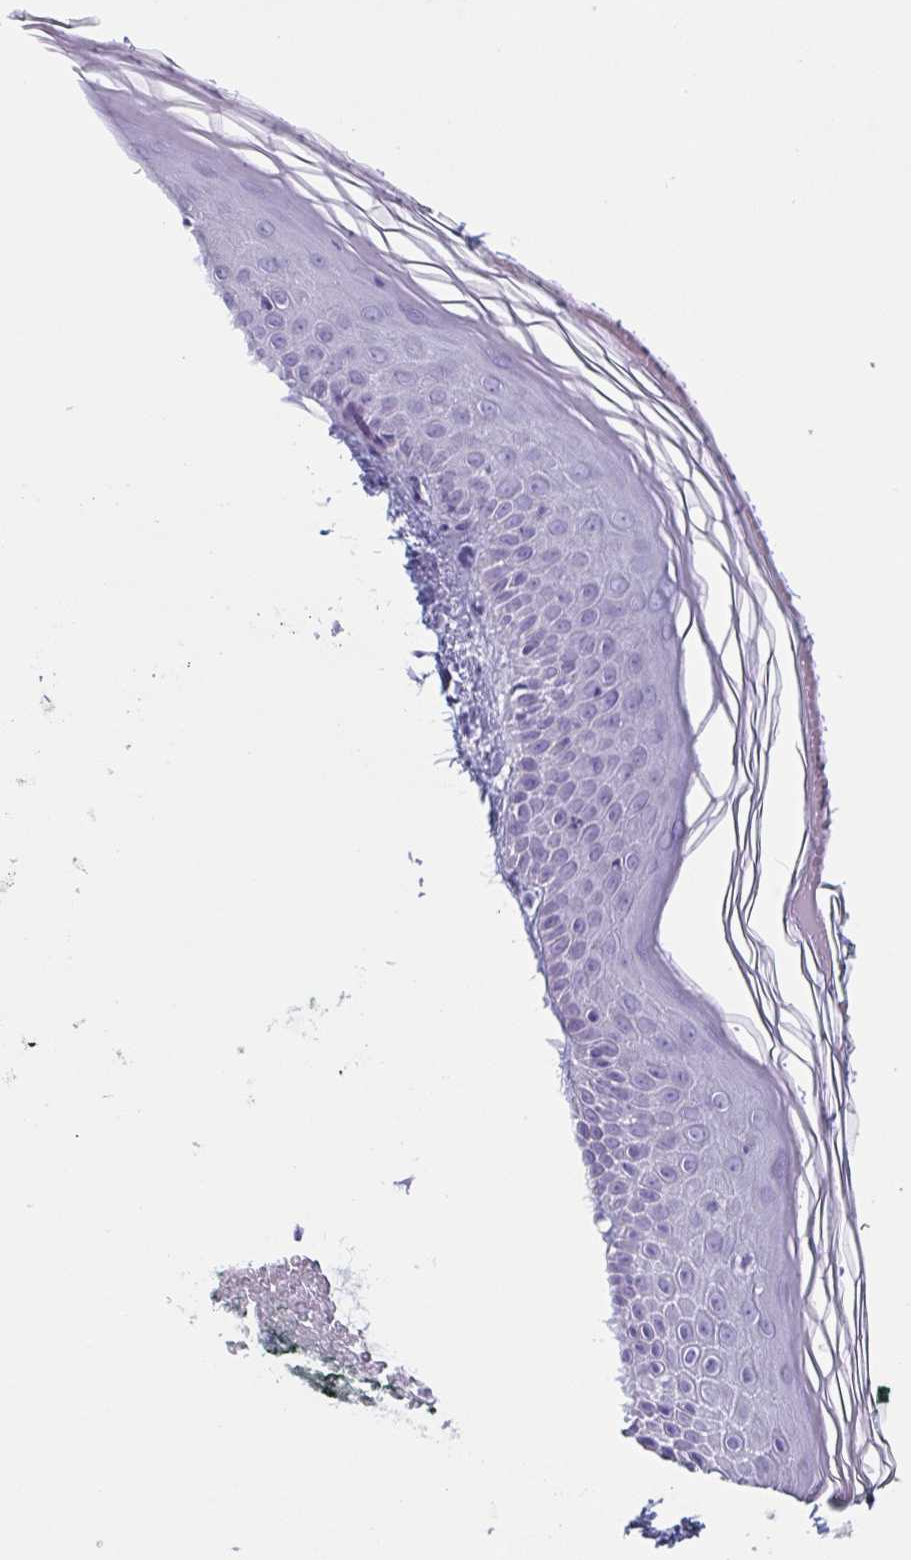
{"staining": {"intensity": "negative", "quantity": "none", "location": "none"}, "tissue": "skin", "cell_type": "Fibroblasts", "image_type": "normal", "snomed": [{"axis": "morphology", "description": "Normal tissue, NOS"}, {"axis": "topography", "description": "Skin"}], "caption": "Fibroblasts are negative for brown protein staining in unremarkable skin. The staining is performed using DAB (3,3'-diaminobenzidine) brown chromogen with nuclei counter-stained in using hematoxylin.", "gene": "LYRM2", "patient": {"sex": "female", "age": 62}}